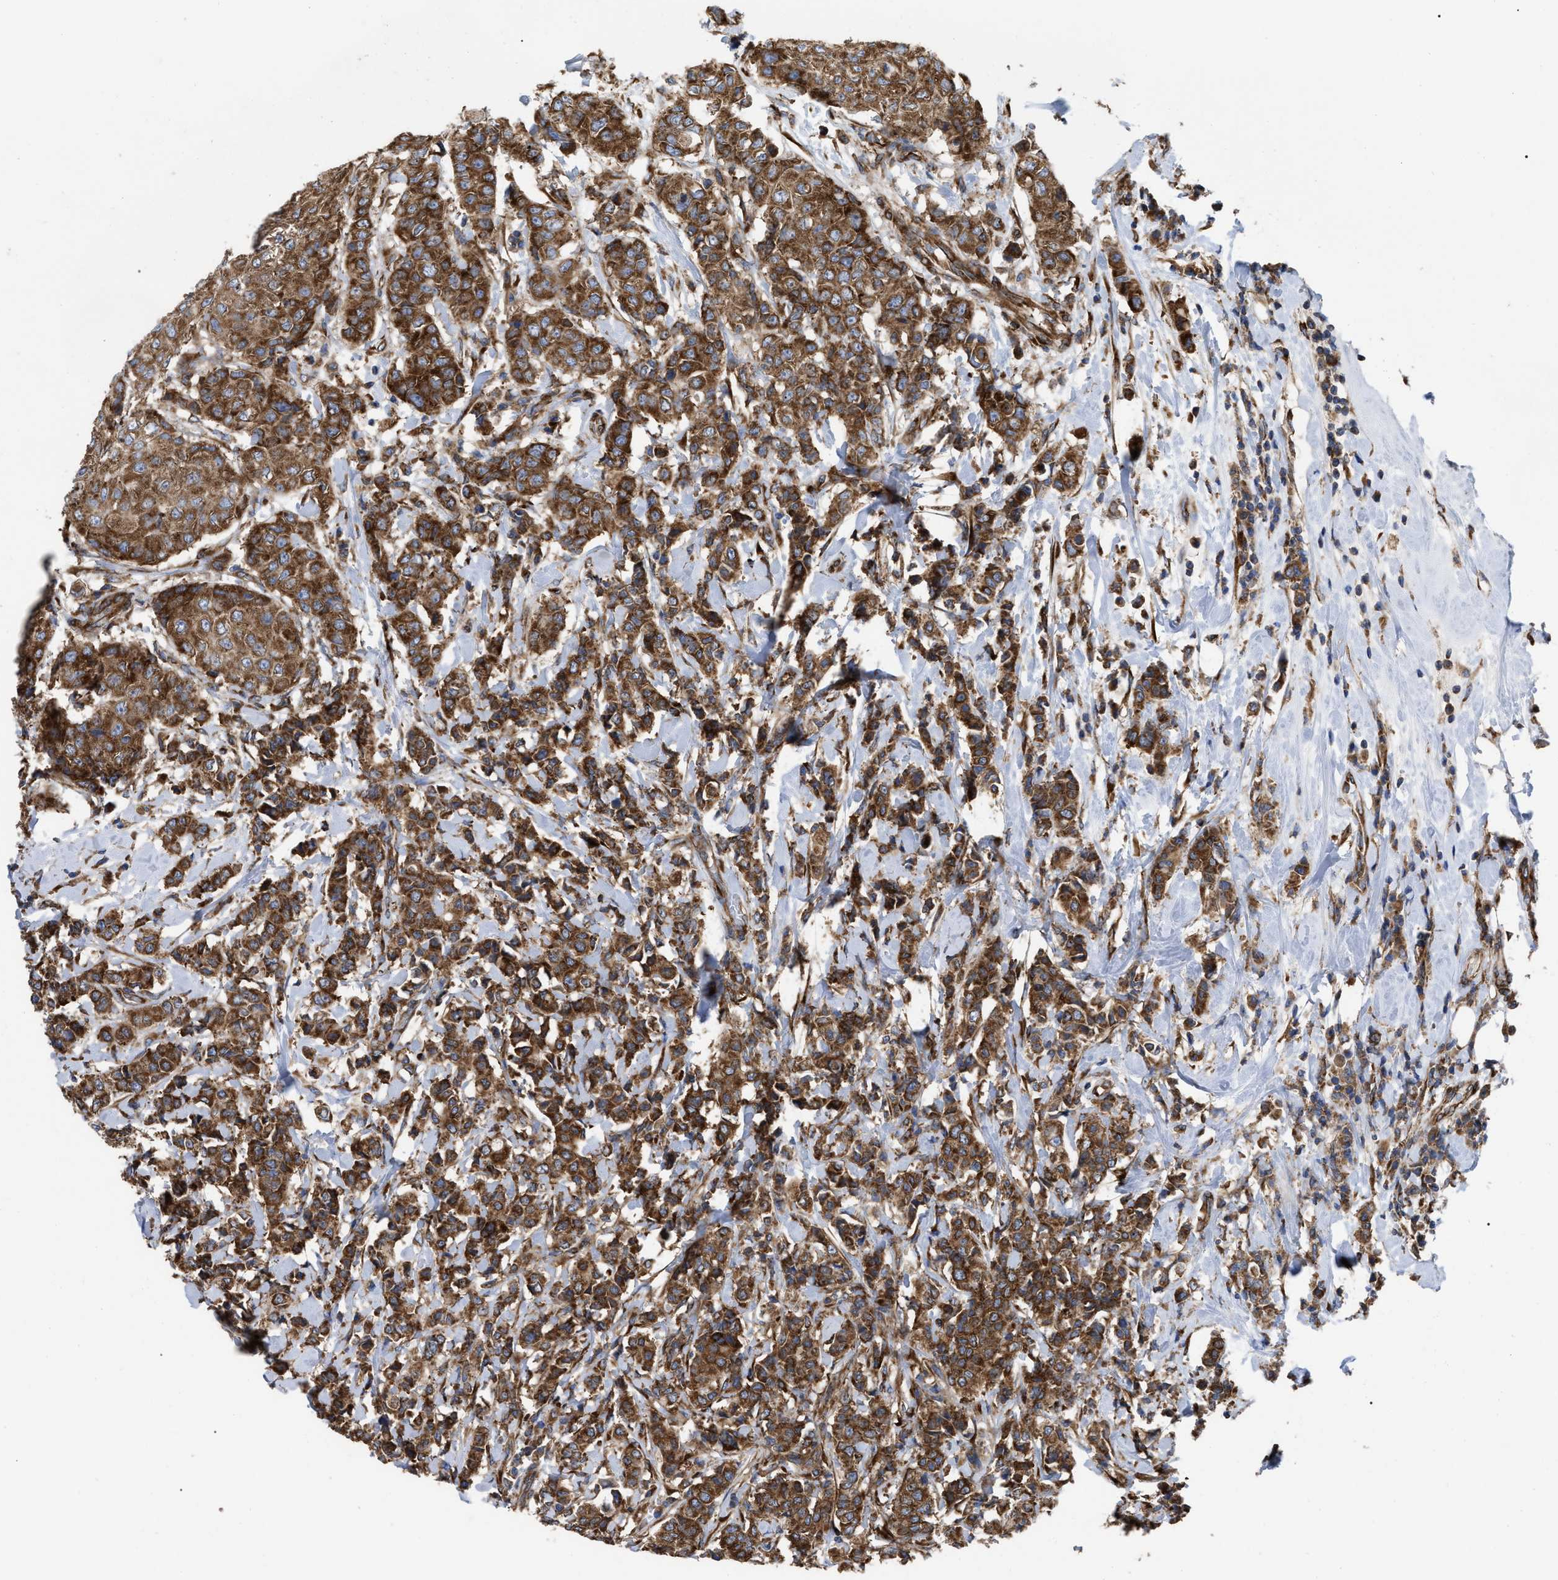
{"staining": {"intensity": "strong", "quantity": ">75%", "location": "cytoplasmic/membranous"}, "tissue": "breast cancer", "cell_type": "Tumor cells", "image_type": "cancer", "snomed": [{"axis": "morphology", "description": "Duct carcinoma"}, {"axis": "topography", "description": "Breast"}], "caption": "High-power microscopy captured an immunohistochemistry histopathology image of breast cancer, revealing strong cytoplasmic/membranous expression in about >75% of tumor cells. The protein is shown in brown color, while the nuclei are stained blue.", "gene": "FAM120A", "patient": {"sex": "female", "age": 27}}